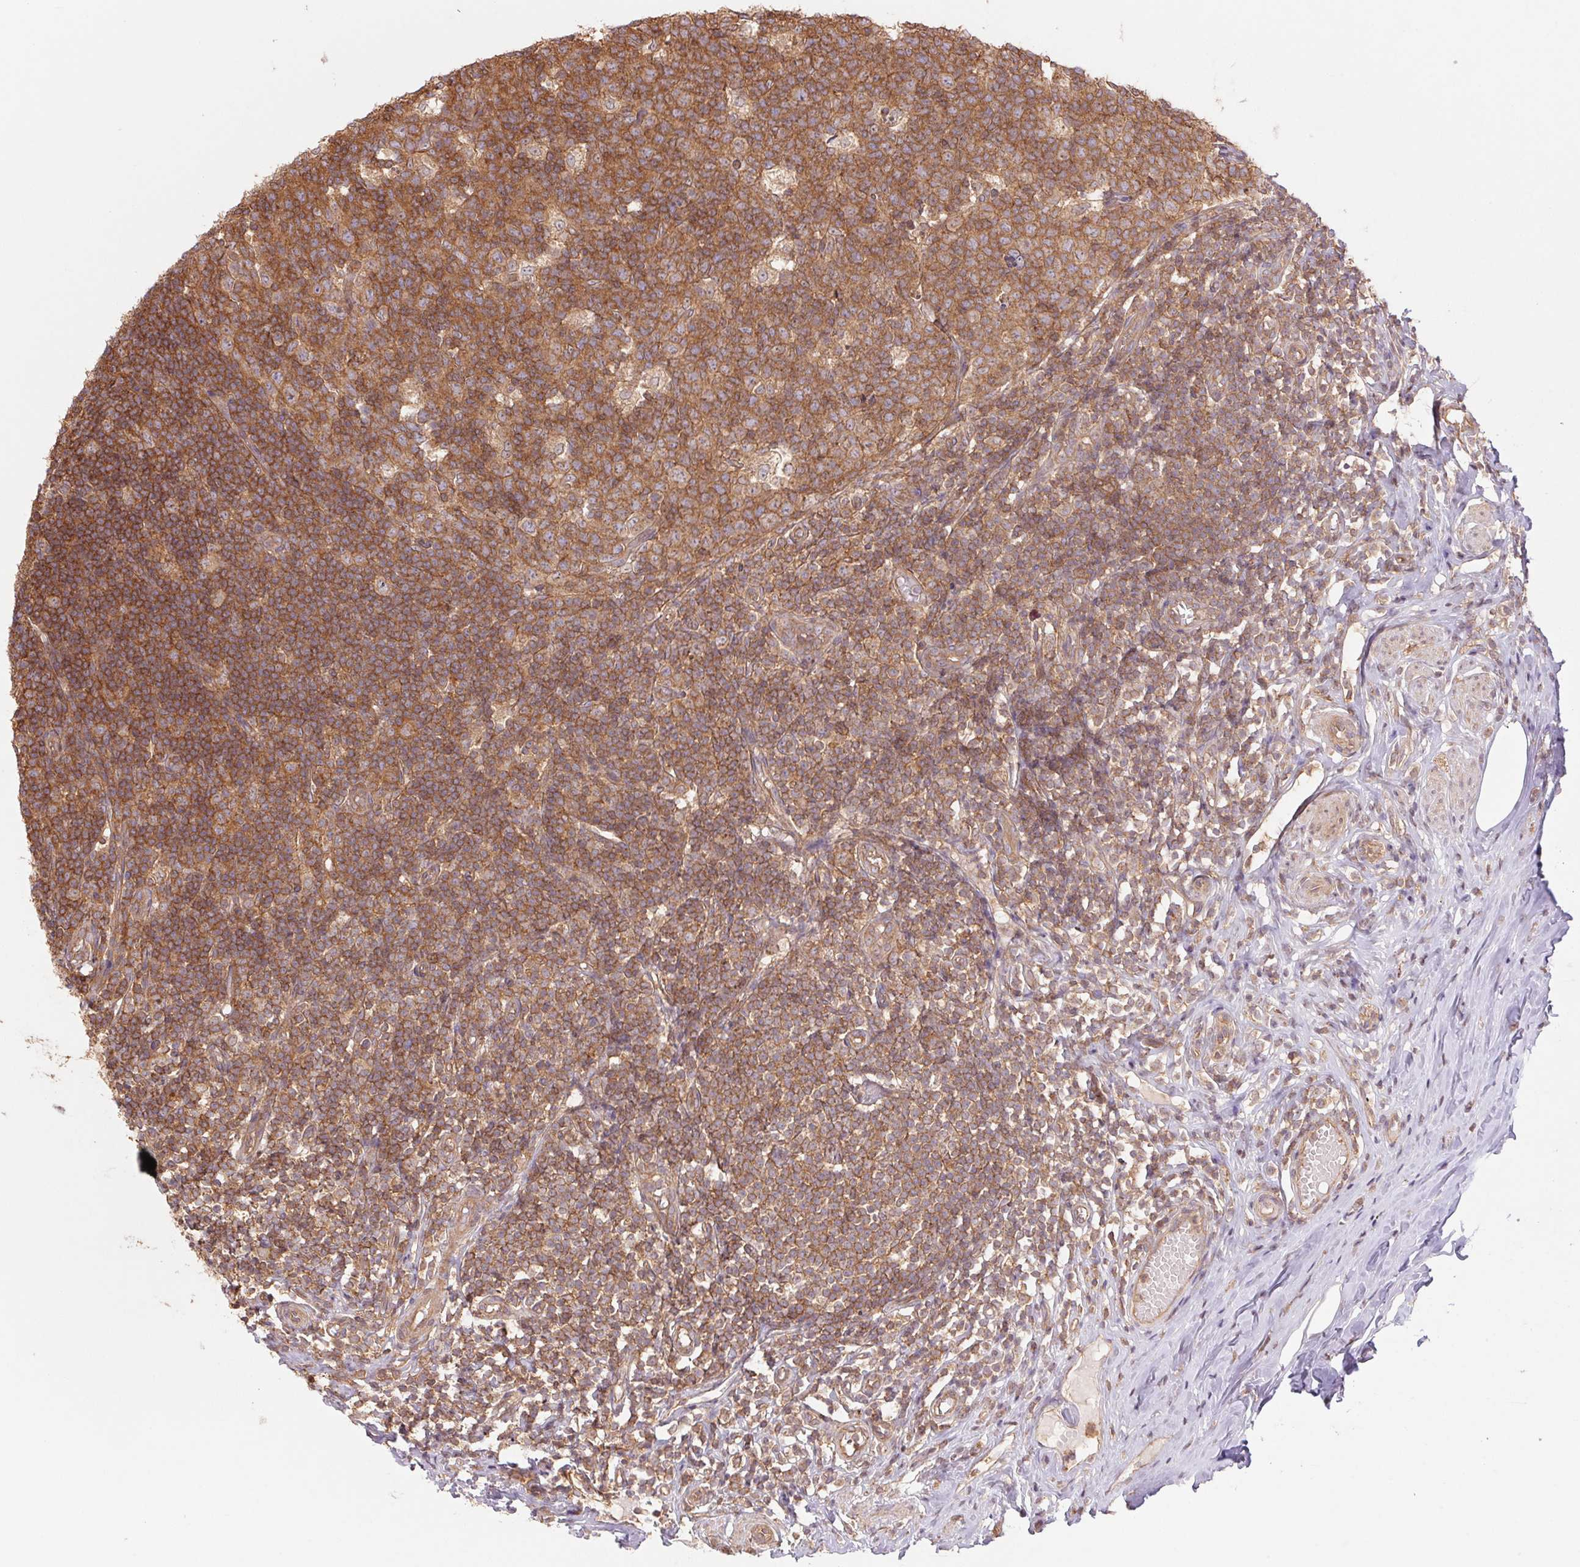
{"staining": {"intensity": "moderate", "quantity": ">75%", "location": "cytoplasmic/membranous"}, "tissue": "appendix", "cell_type": "Glandular cells", "image_type": "normal", "snomed": [{"axis": "morphology", "description": "Normal tissue, NOS"}, {"axis": "topography", "description": "Appendix"}], "caption": "Immunohistochemistry of unremarkable appendix shows medium levels of moderate cytoplasmic/membranous expression in approximately >75% of glandular cells. The protein of interest is stained brown, and the nuclei are stained in blue (DAB (3,3'-diaminobenzidine) IHC with brightfield microscopy, high magnification).", "gene": "TUBA1A", "patient": {"sex": "male", "age": 18}}